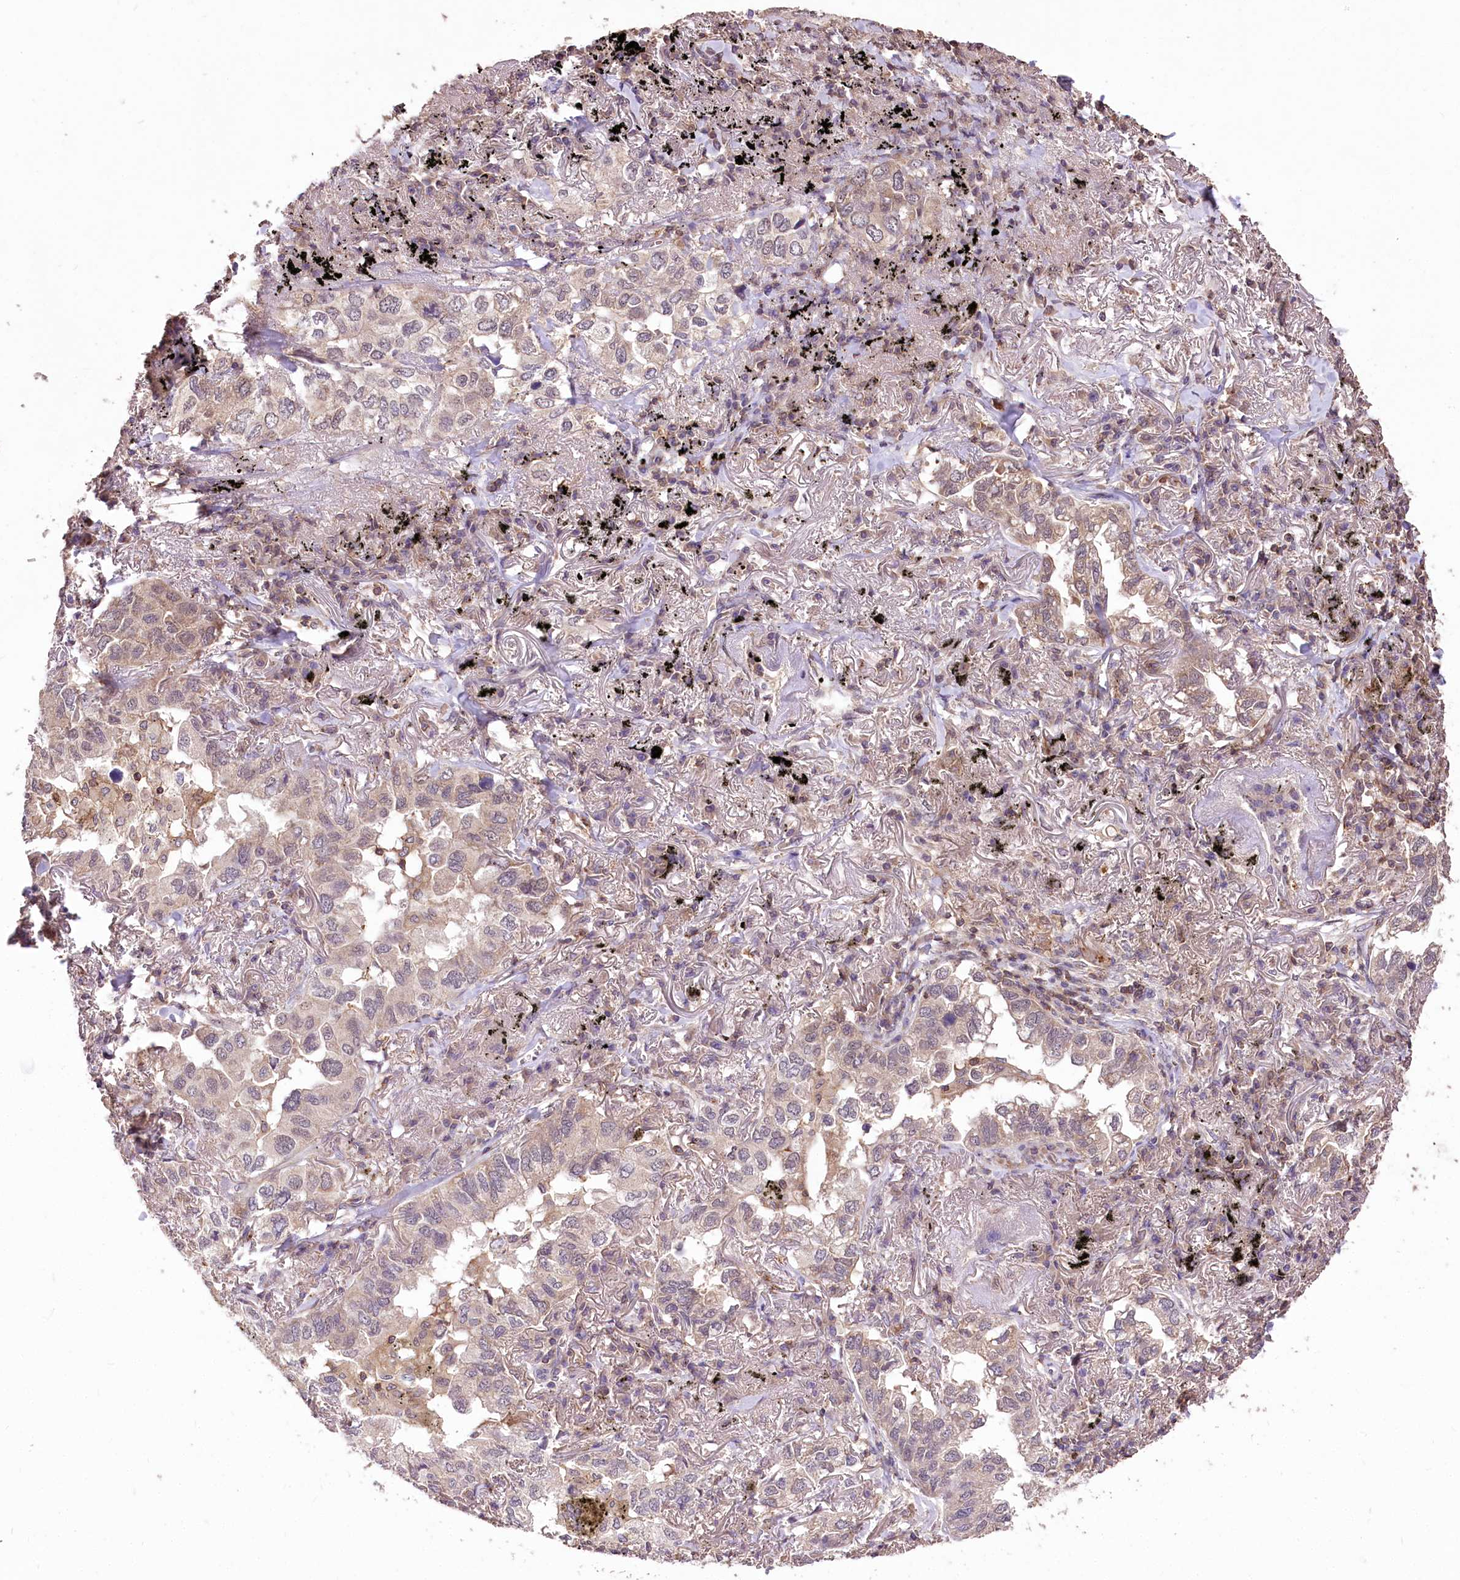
{"staining": {"intensity": "weak", "quantity": "<25%", "location": "cytoplasmic/membranous"}, "tissue": "lung cancer", "cell_type": "Tumor cells", "image_type": "cancer", "snomed": [{"axis": "morphology", "description": "Adenocarcinoma, NOS"}, {"axis": "topography", "description": "Lung"}], "caption": "A histopathology image of adenocarcinoma (lung) stained for a protein displays no brown staining in tumor cells. (Brightfield microscopy of DAB (3,3'-diaminobenzidine) immunohistochemistry (IHC) at high magnification).", "gene": "SERGEF", "patient": {"sex": "male", "age": 65}}